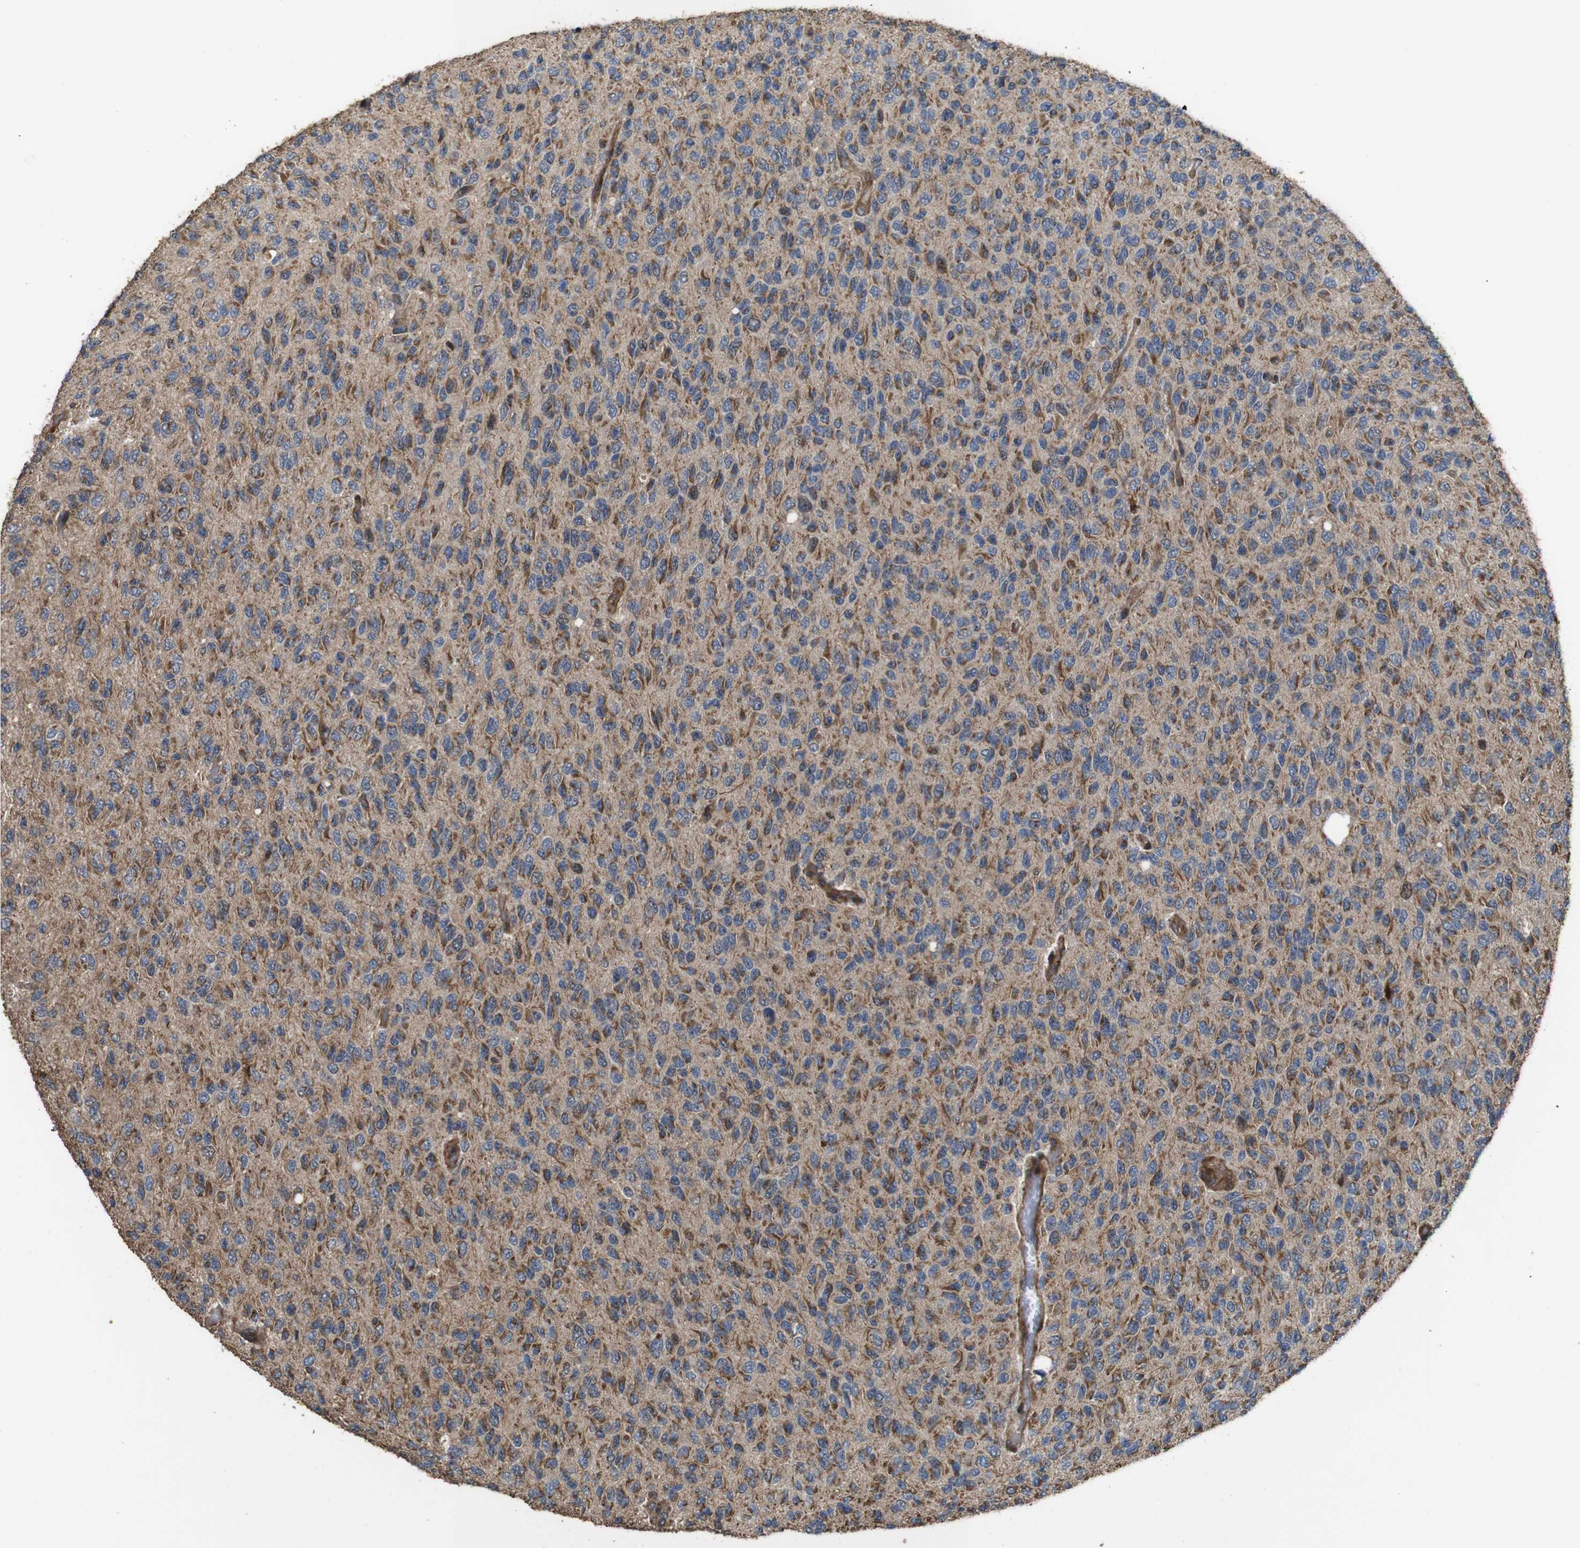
{"staining": {"intensity": "moderate", "quantity": "25%-75%", "location": "cytoplasmic/membranous"}, "tissue": "glioma", "cell_type": "Tumor cells", "image_type": "cancer", "snomed": [{"axis": "morphology", "description": "Glioma, malignant, High grade"}, {"axis": "topography", "description": "pancreas cauda"}], "caption": "A medium amount of moderate cytoplasmic/membranous staining is appreciated in approximately 25%-75% of tumor cells in glioma tissue. The protein is shown in brown color, while the nuclei are stained blue.", "gene": "SNN", "patient": {"sex": "male", "age": 60}}